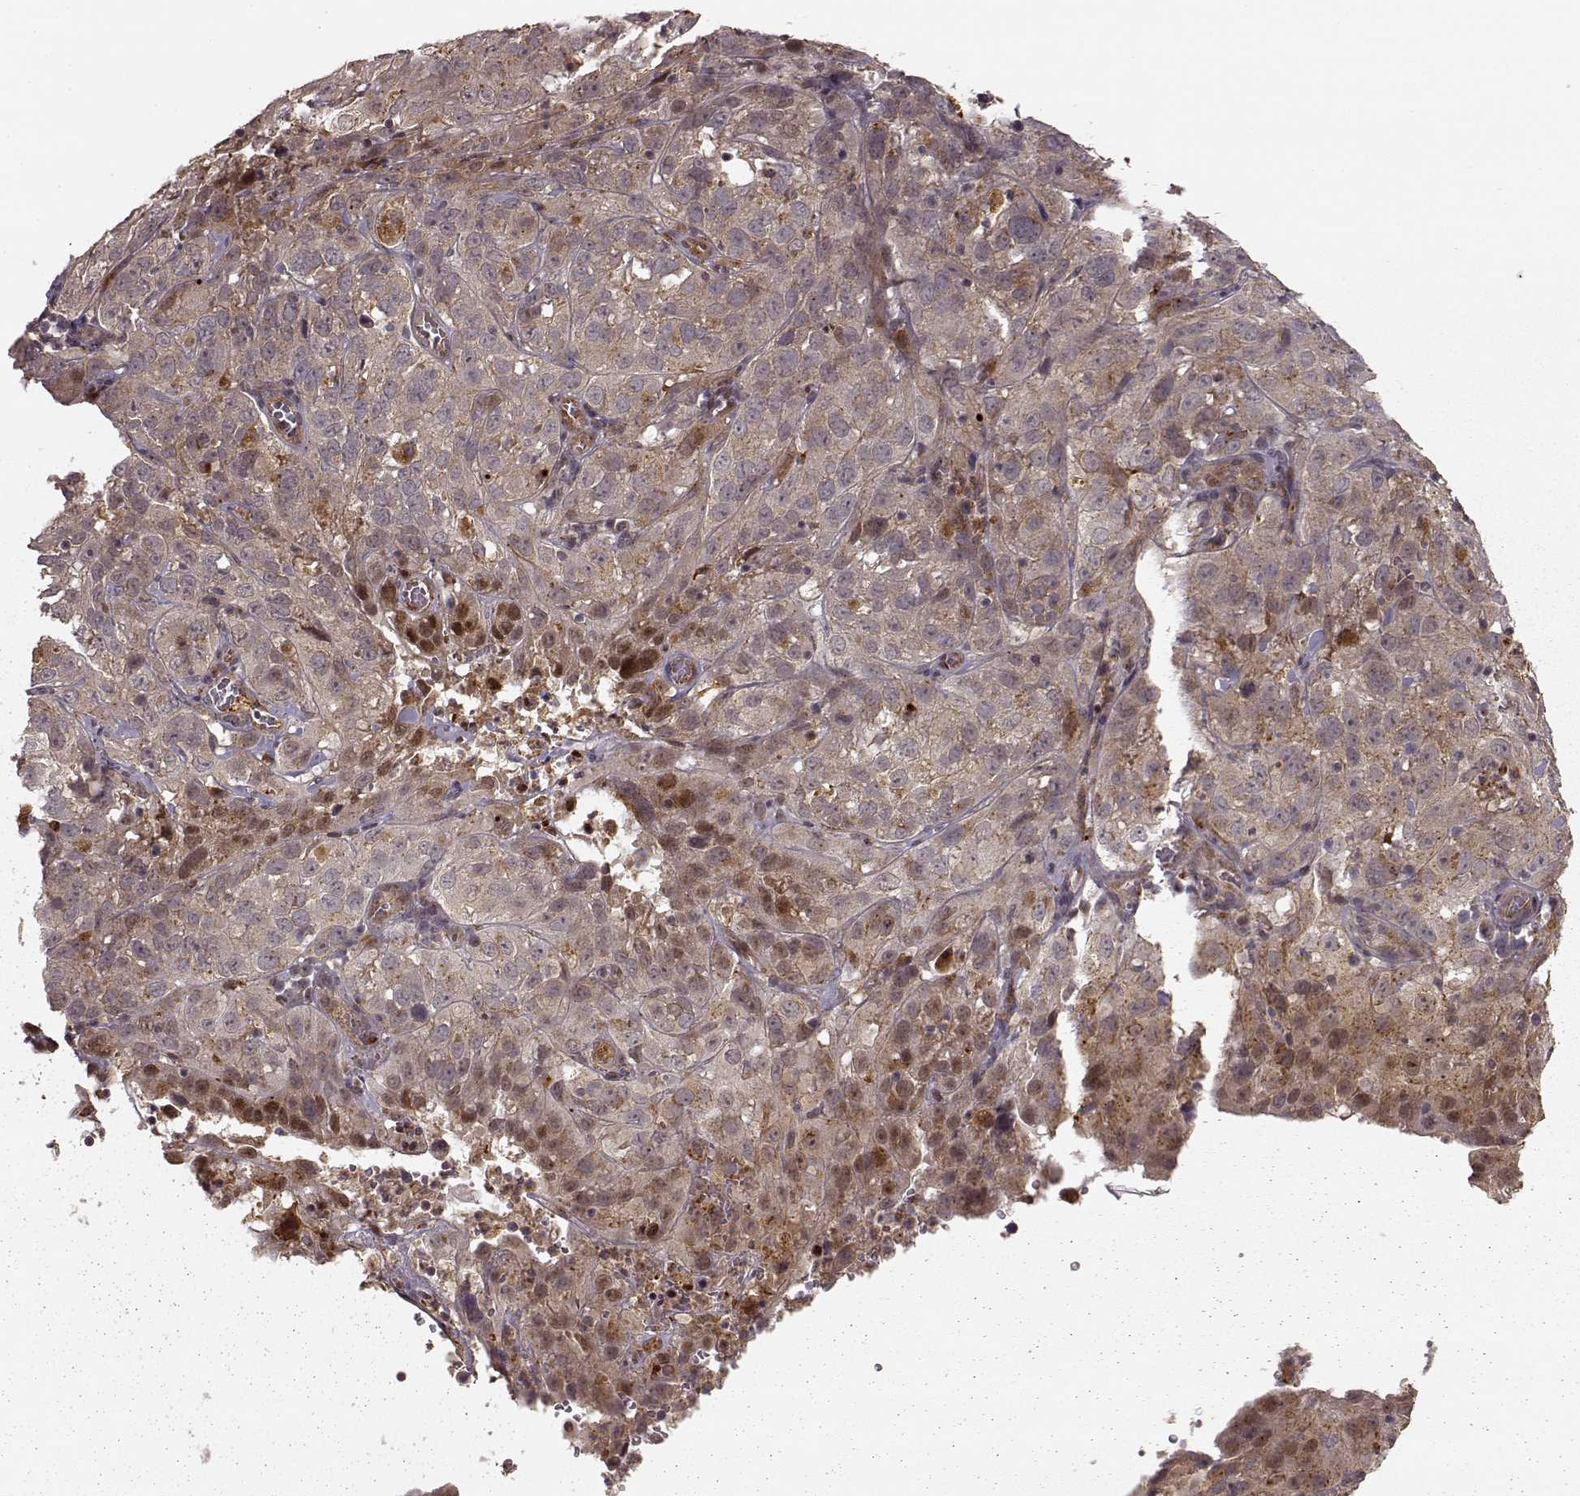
{"staining": {"intensity": "weak", "quantity": ">75%", "location": "cytoplasmic/membranous,nuclear"}, "tissue": "cervical cancer", "cell_type": "Tumor cells", "image_type": "cancer", "snomed": [{"axis": "morphology", "description": "Squamous cell carcinoma, NOS"}, {"axis": "topography", "description": "Cervix"}], "caption": "Immunohistochemistry (IHC) (DAB) staining of cervical cancer (squamous cell carcinoma) exhibits weak cytoplasmic/membranous and nuclear protein staining in about >75% of tumor cells.", "gene": "SLC12A9", "patient": {"sex": "female", "age": 32}}